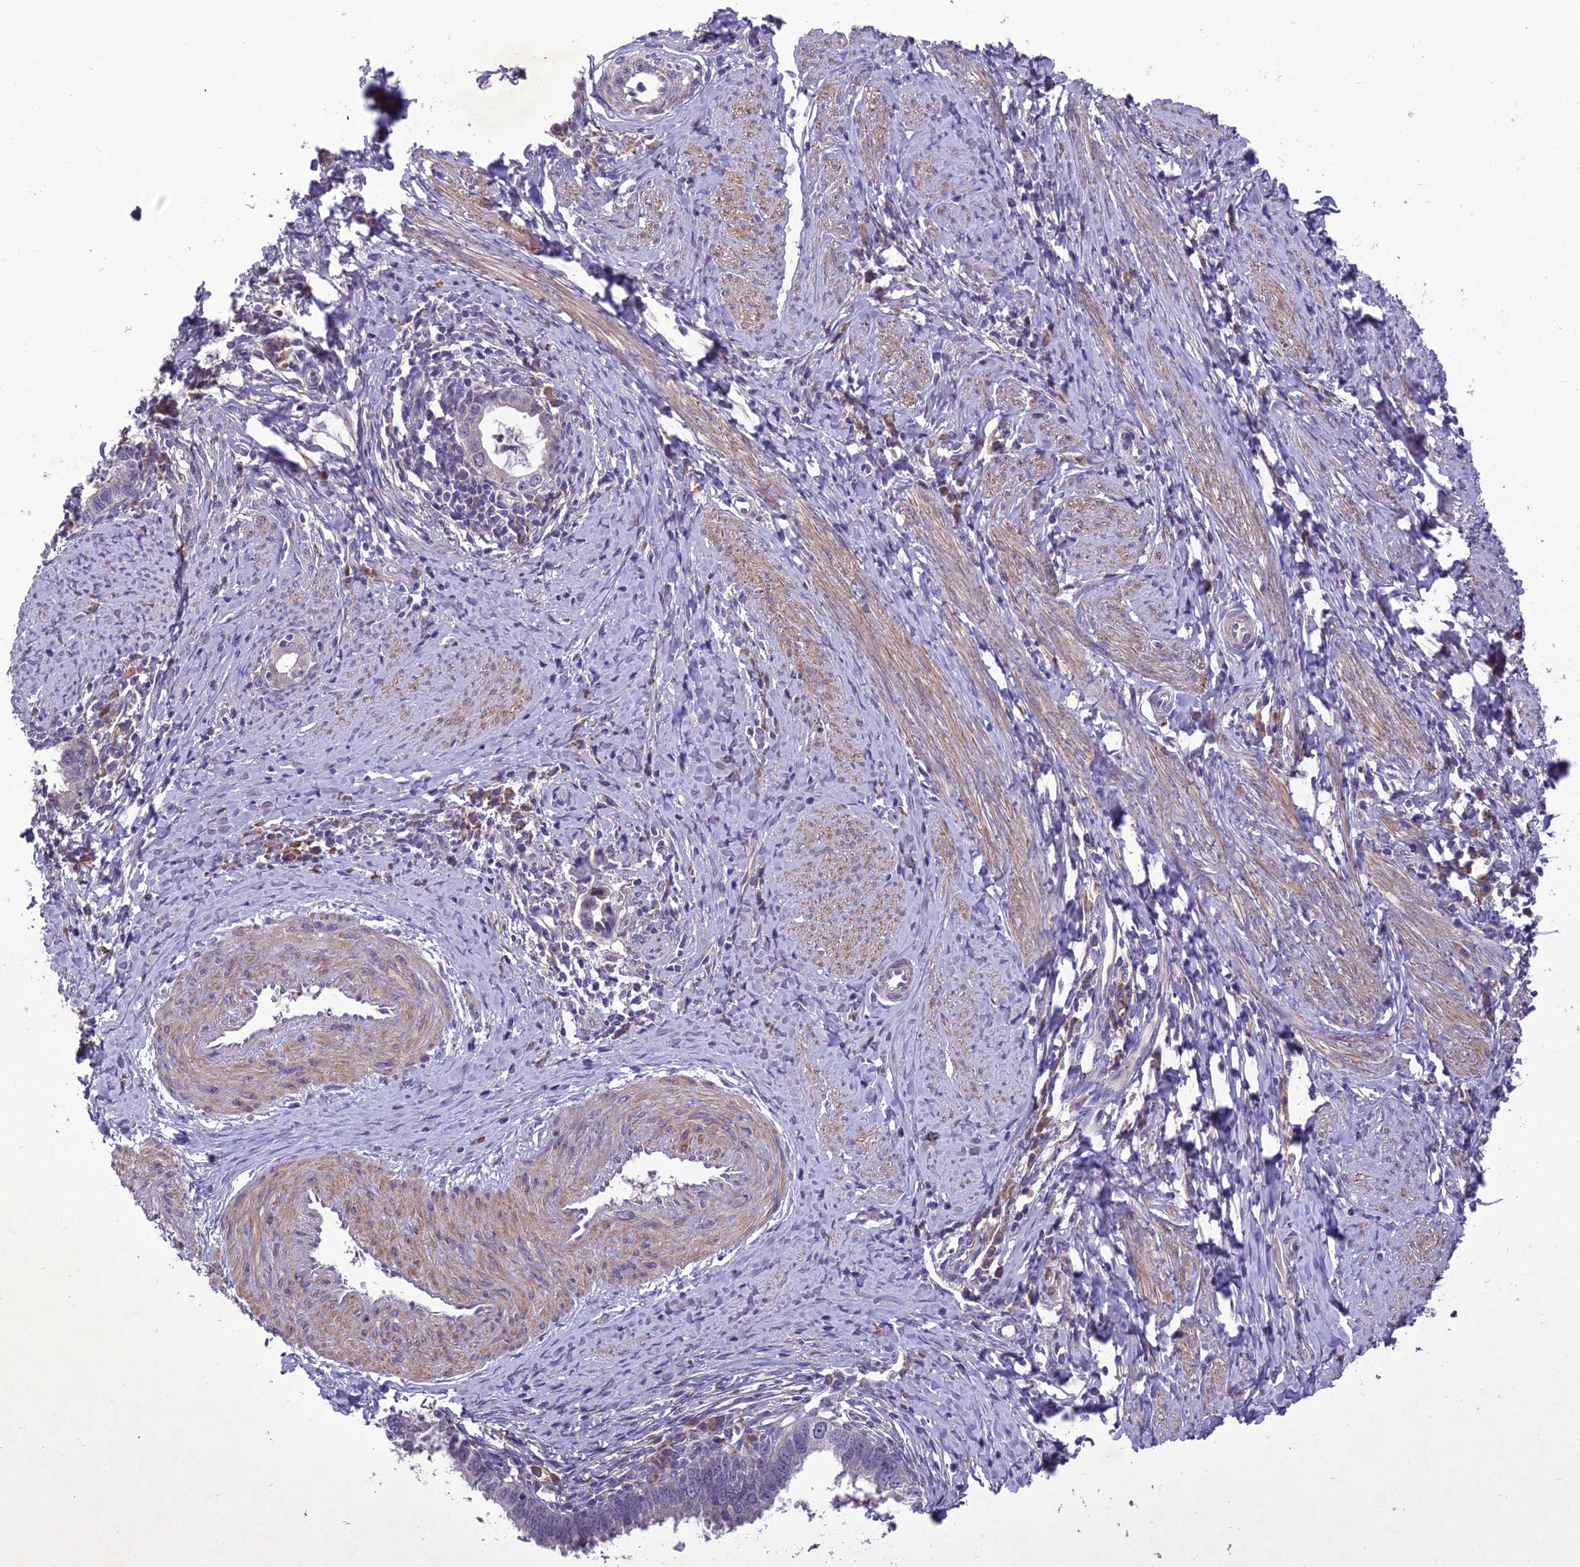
{"staining": {"intensity": "negative", "quantity": "none", "location": "none"}, "tissue": "cervical cancer", "cell_type": "Tumor cells", "image_type": "cancer", "snomed": [{"axis": "morphology", "description": "Adenocarcinoma, NOS"}, {"axis": "topography", "description": "Cervix"}], "caption": "Histopathology image shows no protein positivity in tumor cells of cervical cancer (adenocarcinoma) tissue.", "gene": "CENPL", "patient": {"sex": "female", "age": 36}}